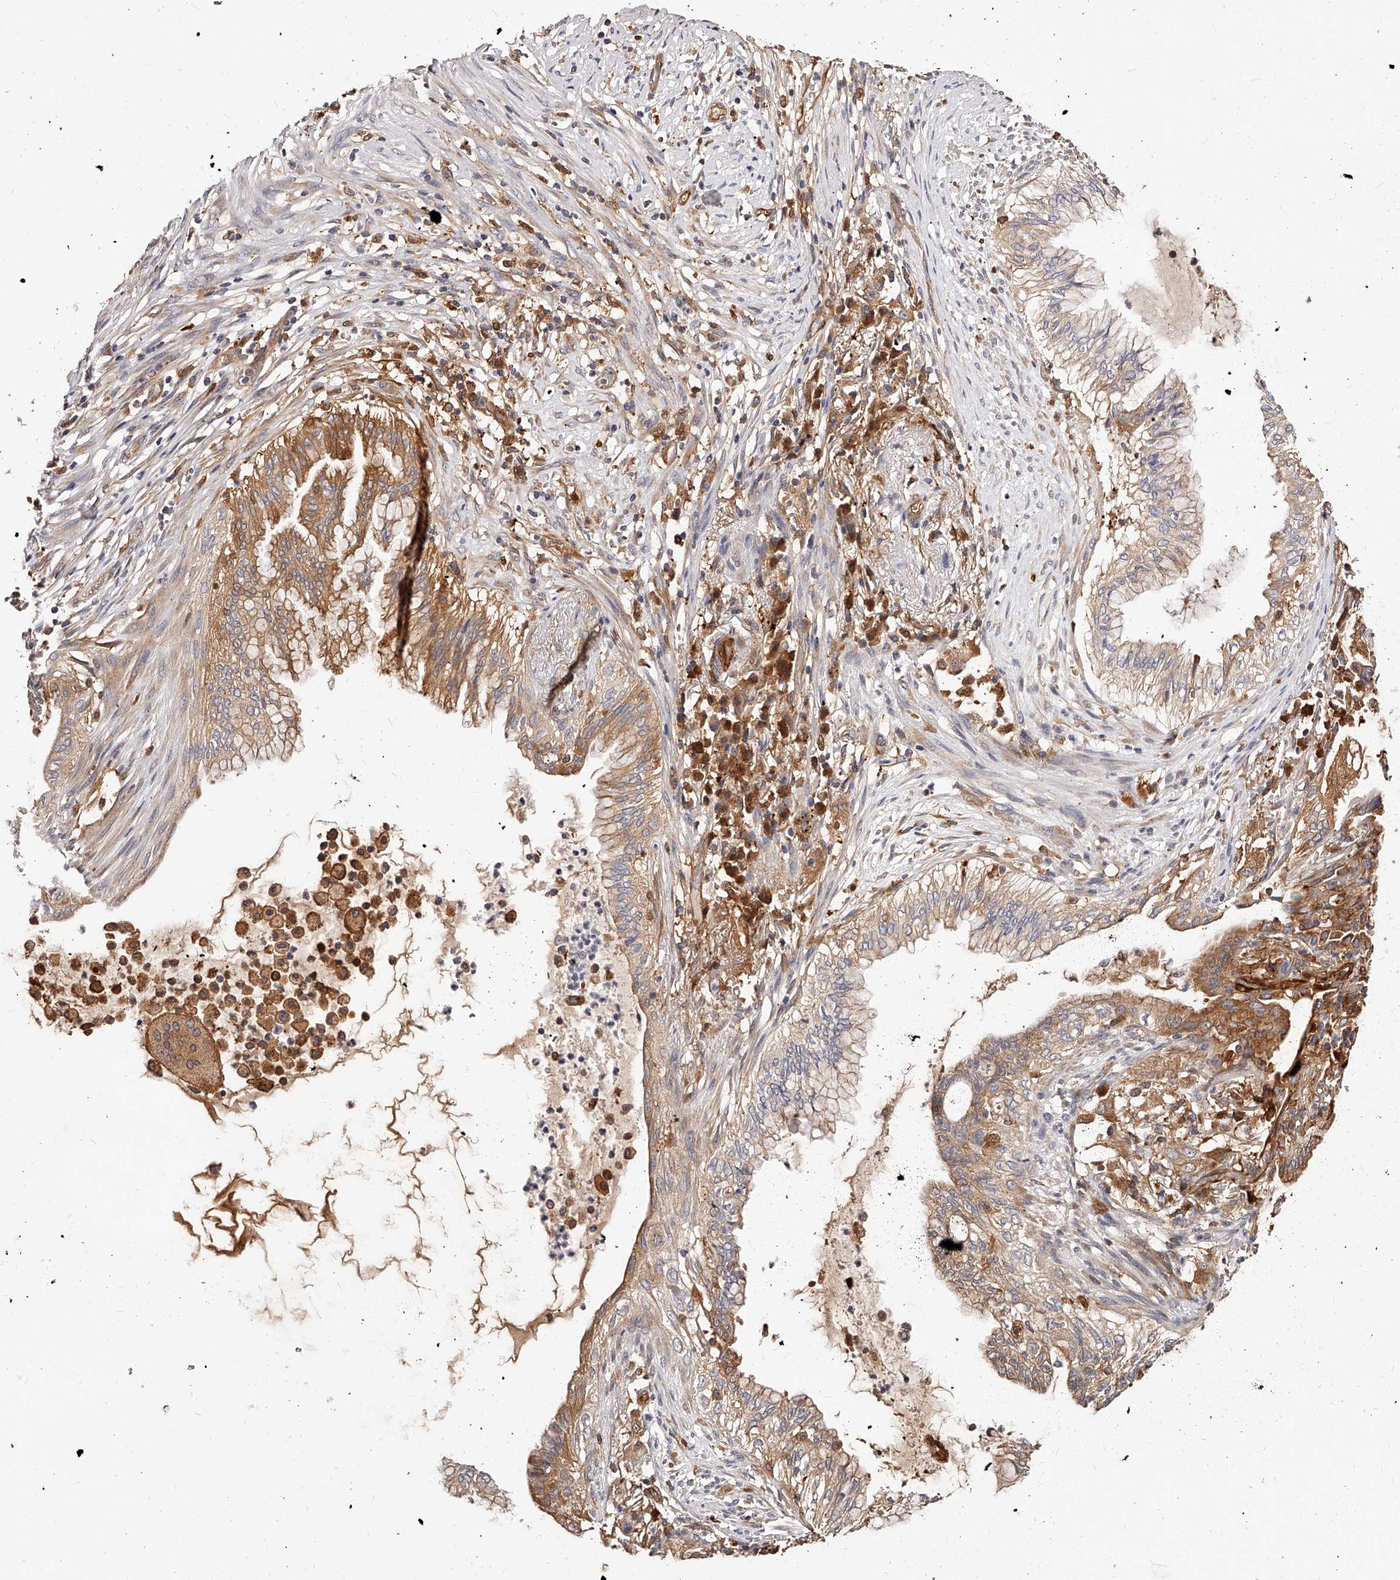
{"staining": {"intensity": "moderate", "quantity": ">75%", "location": "cytoplasmic/membranous"}, "tissue": "lung cancer", "cell_type": "Tumor cells", "image_type": "cancer", "snomed": [{"axis": "morphology", "description": "Adenocarcinoma, NOS"}, {"axis": "topography", "description": "Lung"}], "caption": "Immunohistochemistry micrograph of neoplastic tissue: human lung cancer stained using immunohistochemistry (IHC) demonstrates medium levels of moderate protein expression localized specifically in the cytoplasmic/membranous of tumor cells, appearing as a cytoplasmic/membranous brown color.", "gene": "LAP3", "patient": {"sex": "female", "age": 70}}